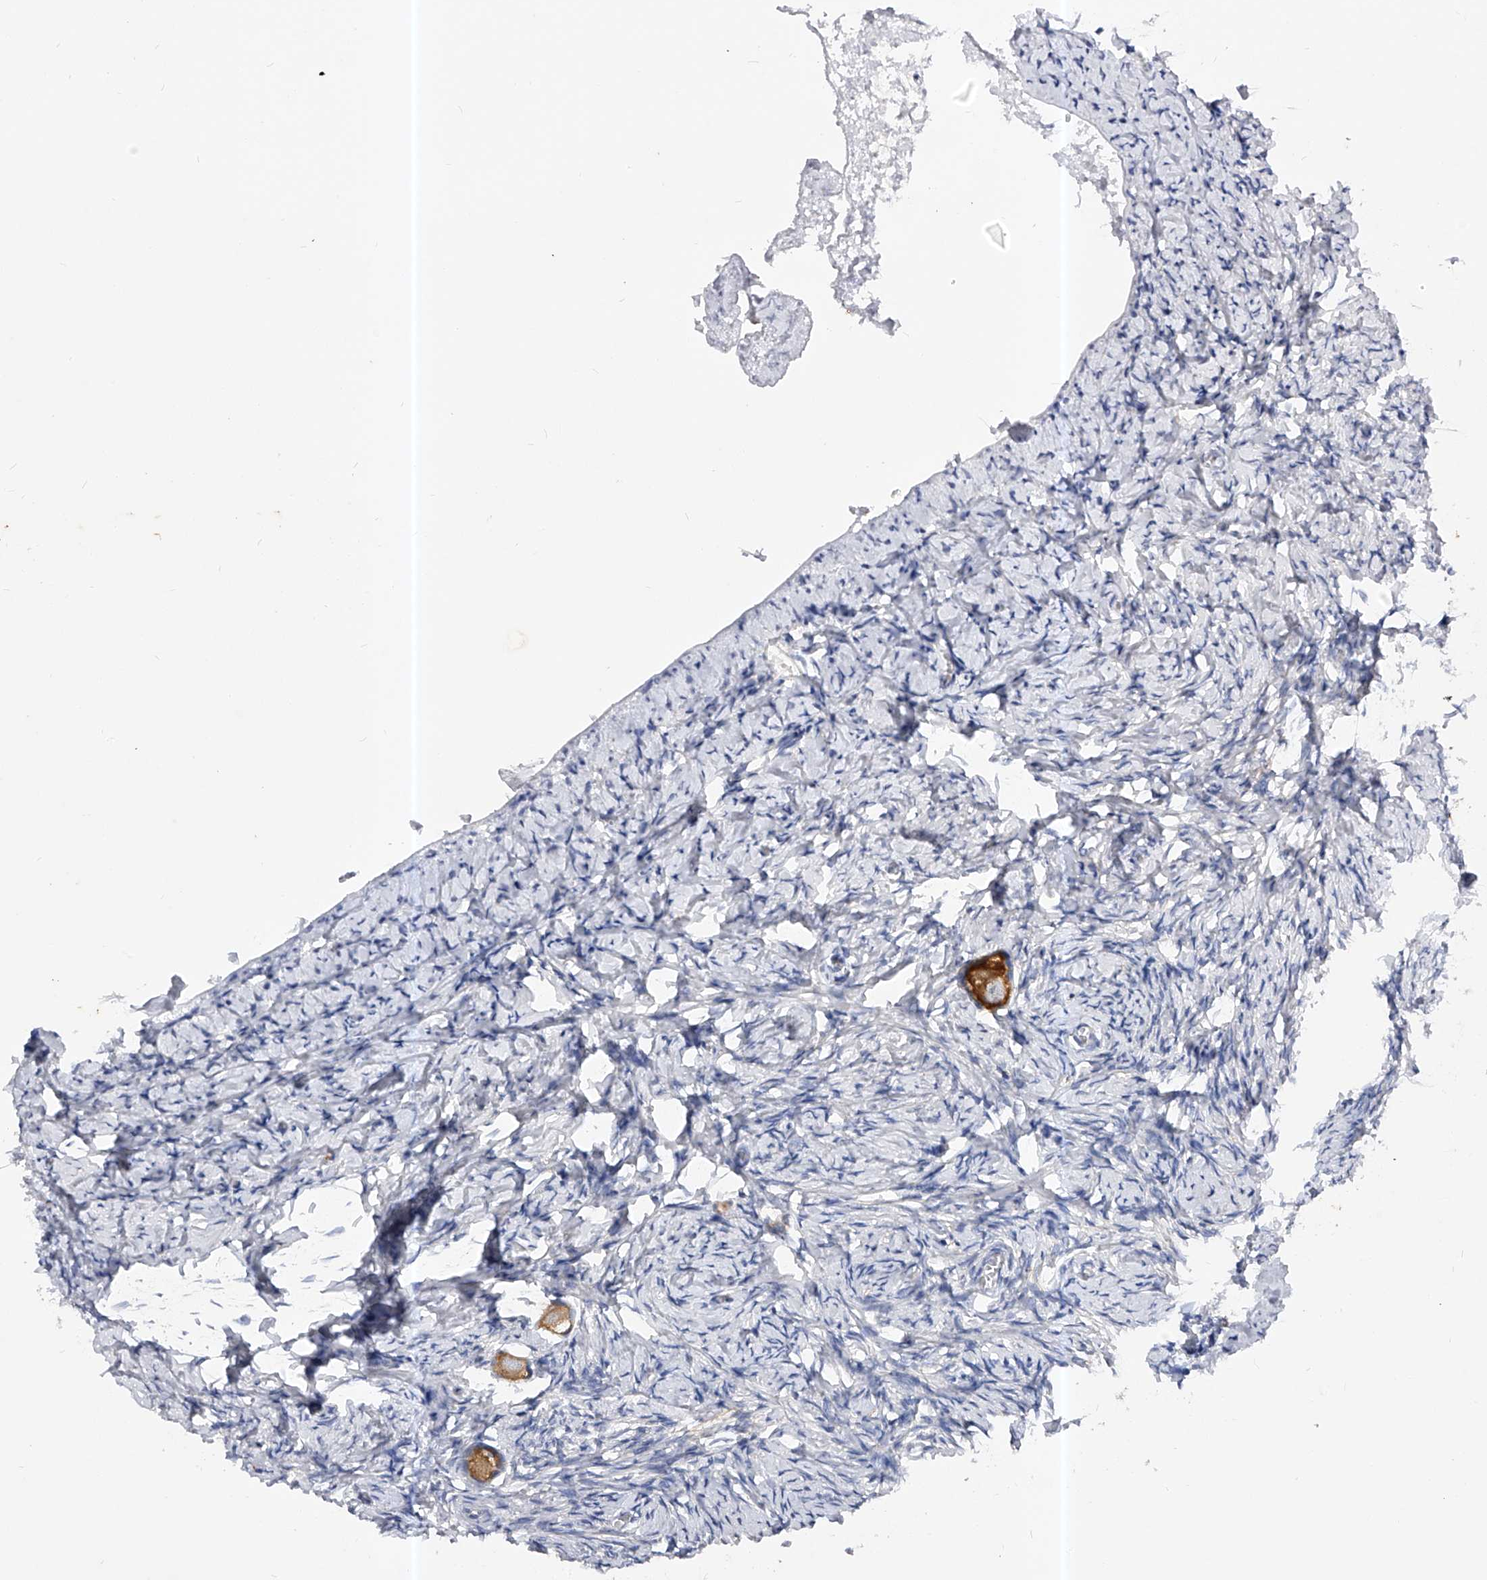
{"staining": {"intensity": "strong", "quantity": ">75%", "location": "cytoplasmic/membranous"}, "tissue": "ovary", "cell_type": "Follicle cells", "image_type": "normal", "snomed": [{"axis": "morphology", "description": "Normal tissue, NOS"}, {"axis": "topography", "description": "Ovary"}], "caption": "Follicle cells exhibit high levels of strong cytoplasmic/membranous staining in approximately >75% of cells in normal ovary.", "gene": "PPP5C", "patient": {"sex": "female", "age": 27}}